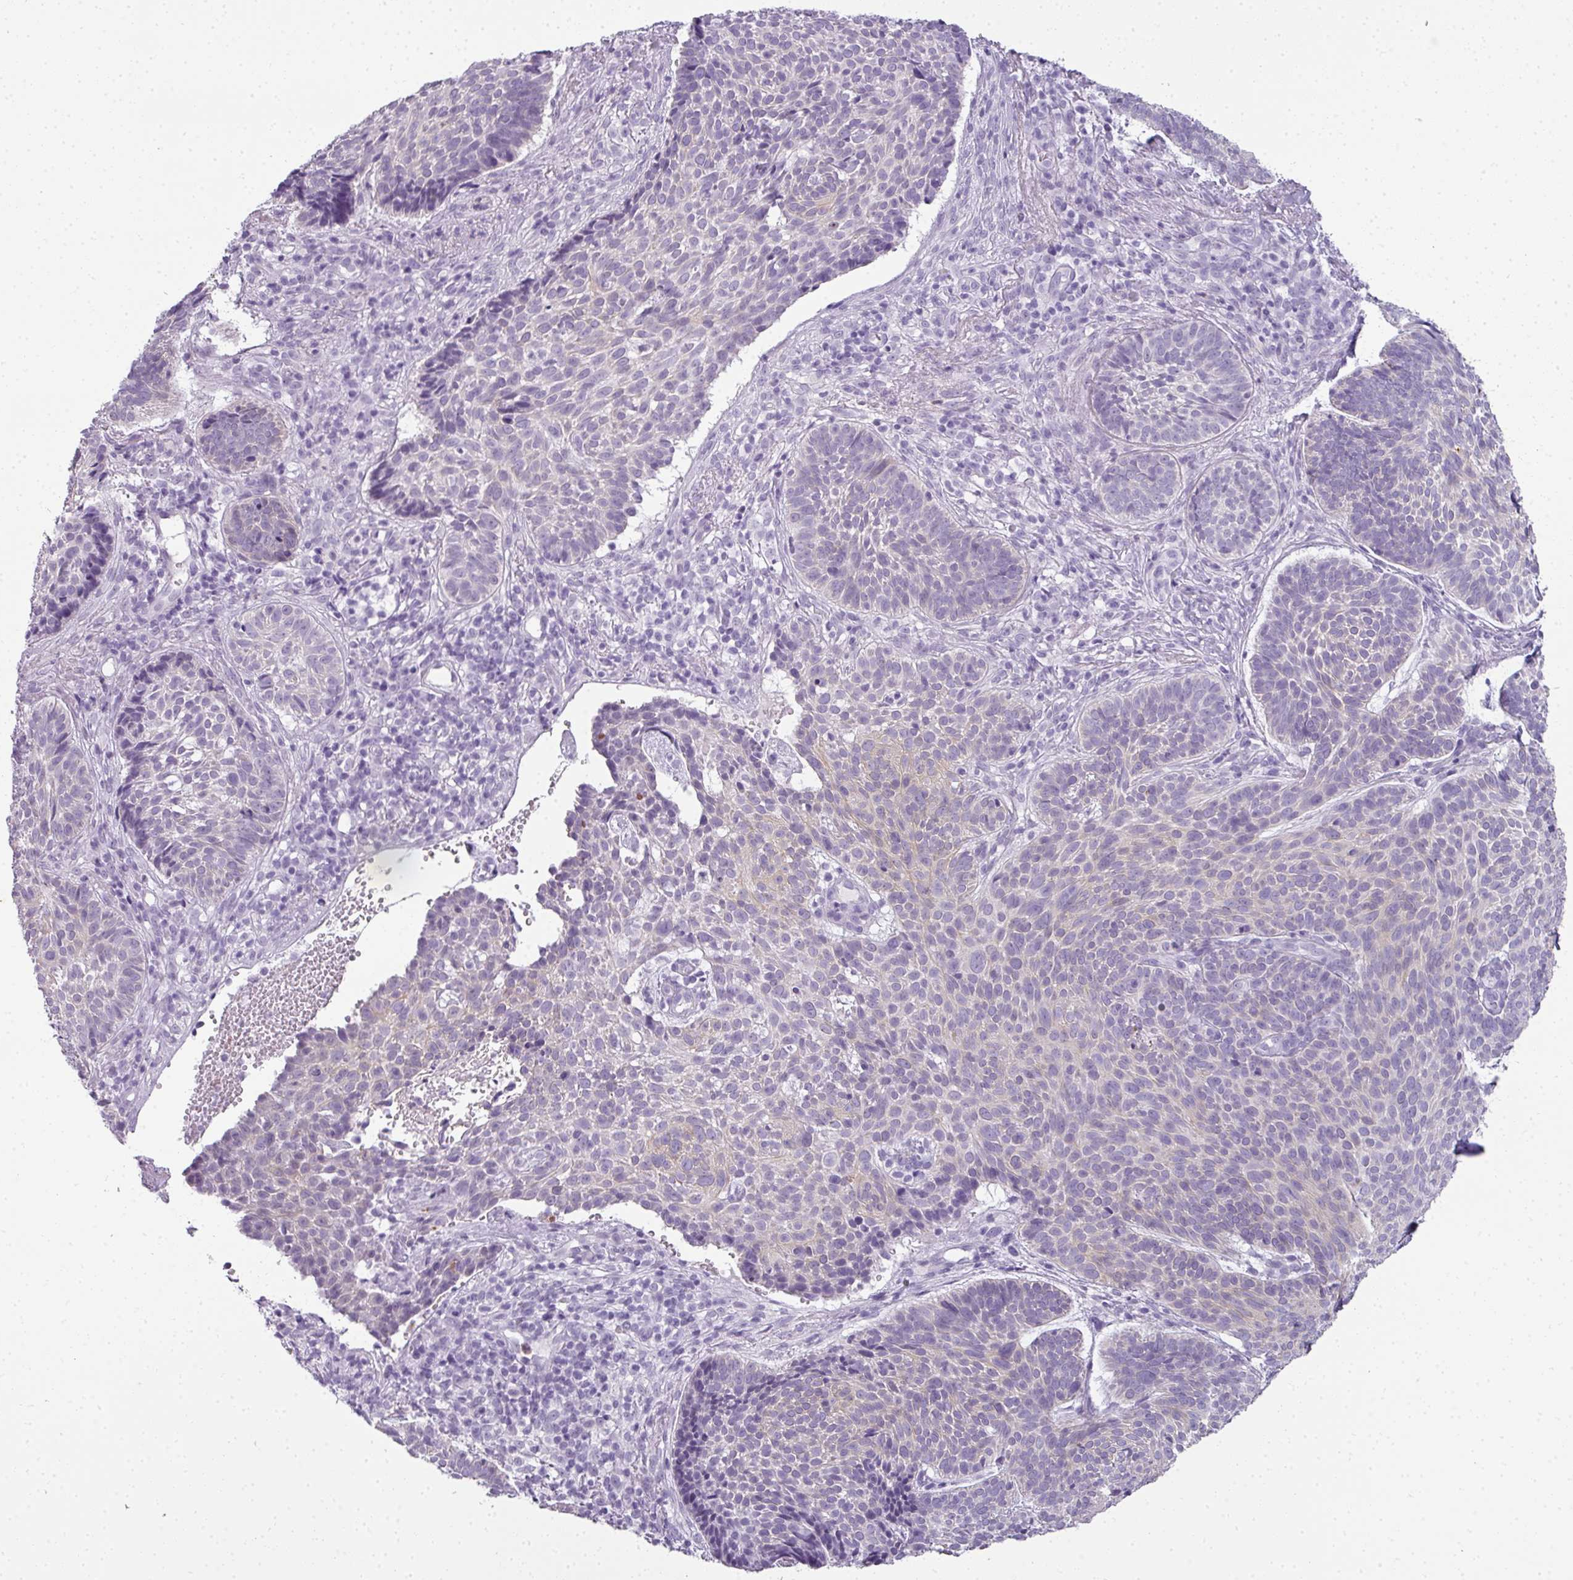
{"staining": {"intensity": "negative", "quantity": "none", "location": "none"}, "tissue": "skin cancer", "cell_type": "Tumor cells", "image_type": "cancer", "snomed": [{"axis": "morphology", "description": "Basal cell carcinoma"}, {"axis": "topography", "description": "Skin"}], "caption": "An image of human skin cancer (basal cell carcinoma) is negative for staining in tumor cells.", "gene": "RBMY1F", "patient": {"sex": "male", "age": 70}}